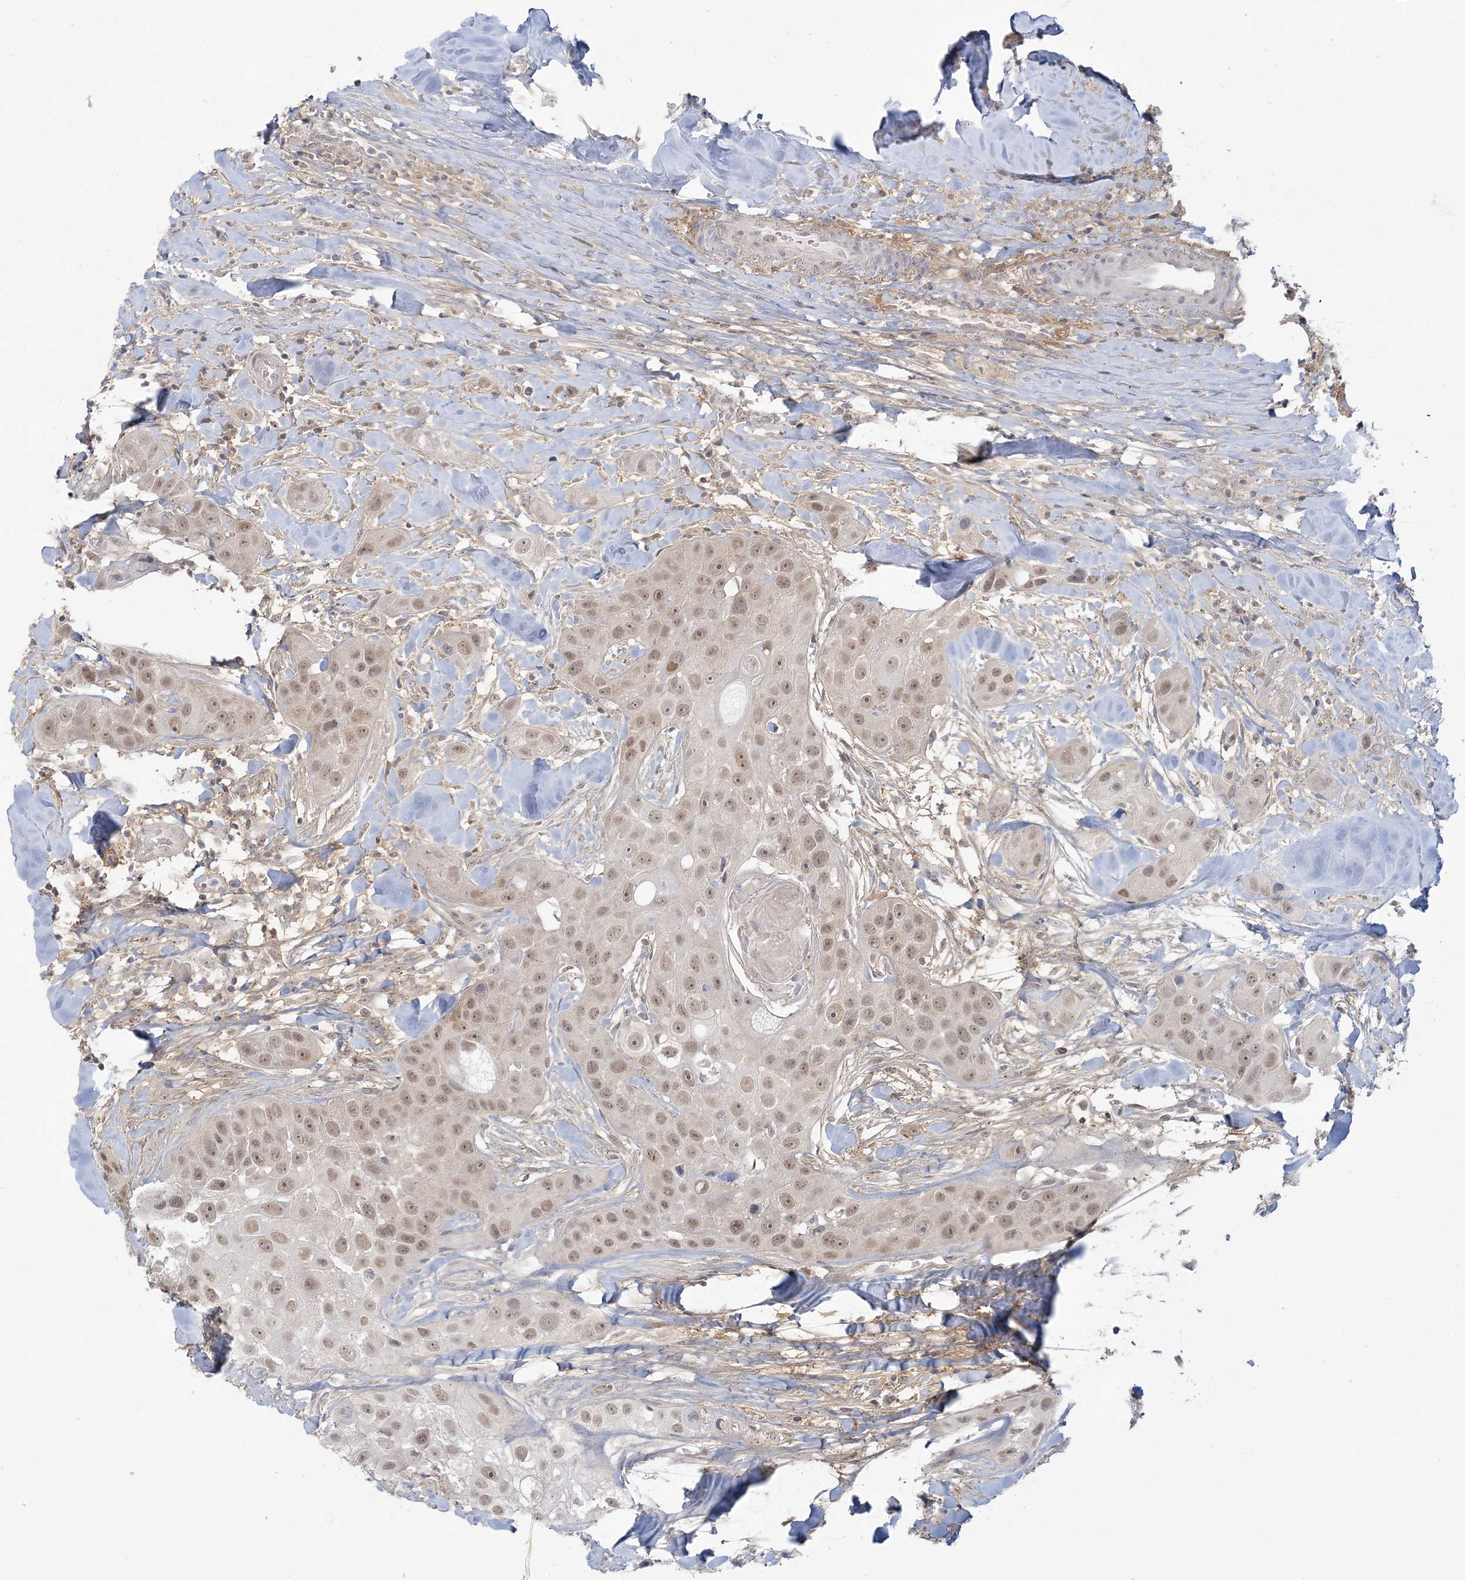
{"staining": {"intensity": "moderate", "quantity": ">75%", "location": "nuclear"}, "tissue": "head and neck cancer", "cell_type": "Tumor cells", "image_type": "cancer", "snomed": [{"axis": "morphology", "description": "Normal tissue, NOS"}, {"axis": "morphology", "description": "Squamous cell carcinoma, NOS"}, {"axis": "topography", "description": "Skeletal muscle"}, {"axis": "topography", "description": "Head-Neck"}], "caption": "Head and neck cancer (squamous cell carcinoma) stained for a protein reveals moderate nuclear positivity in tumor cells.", "gene": "ANKS1A", "patient": {"sex": "male", "age": 51}}